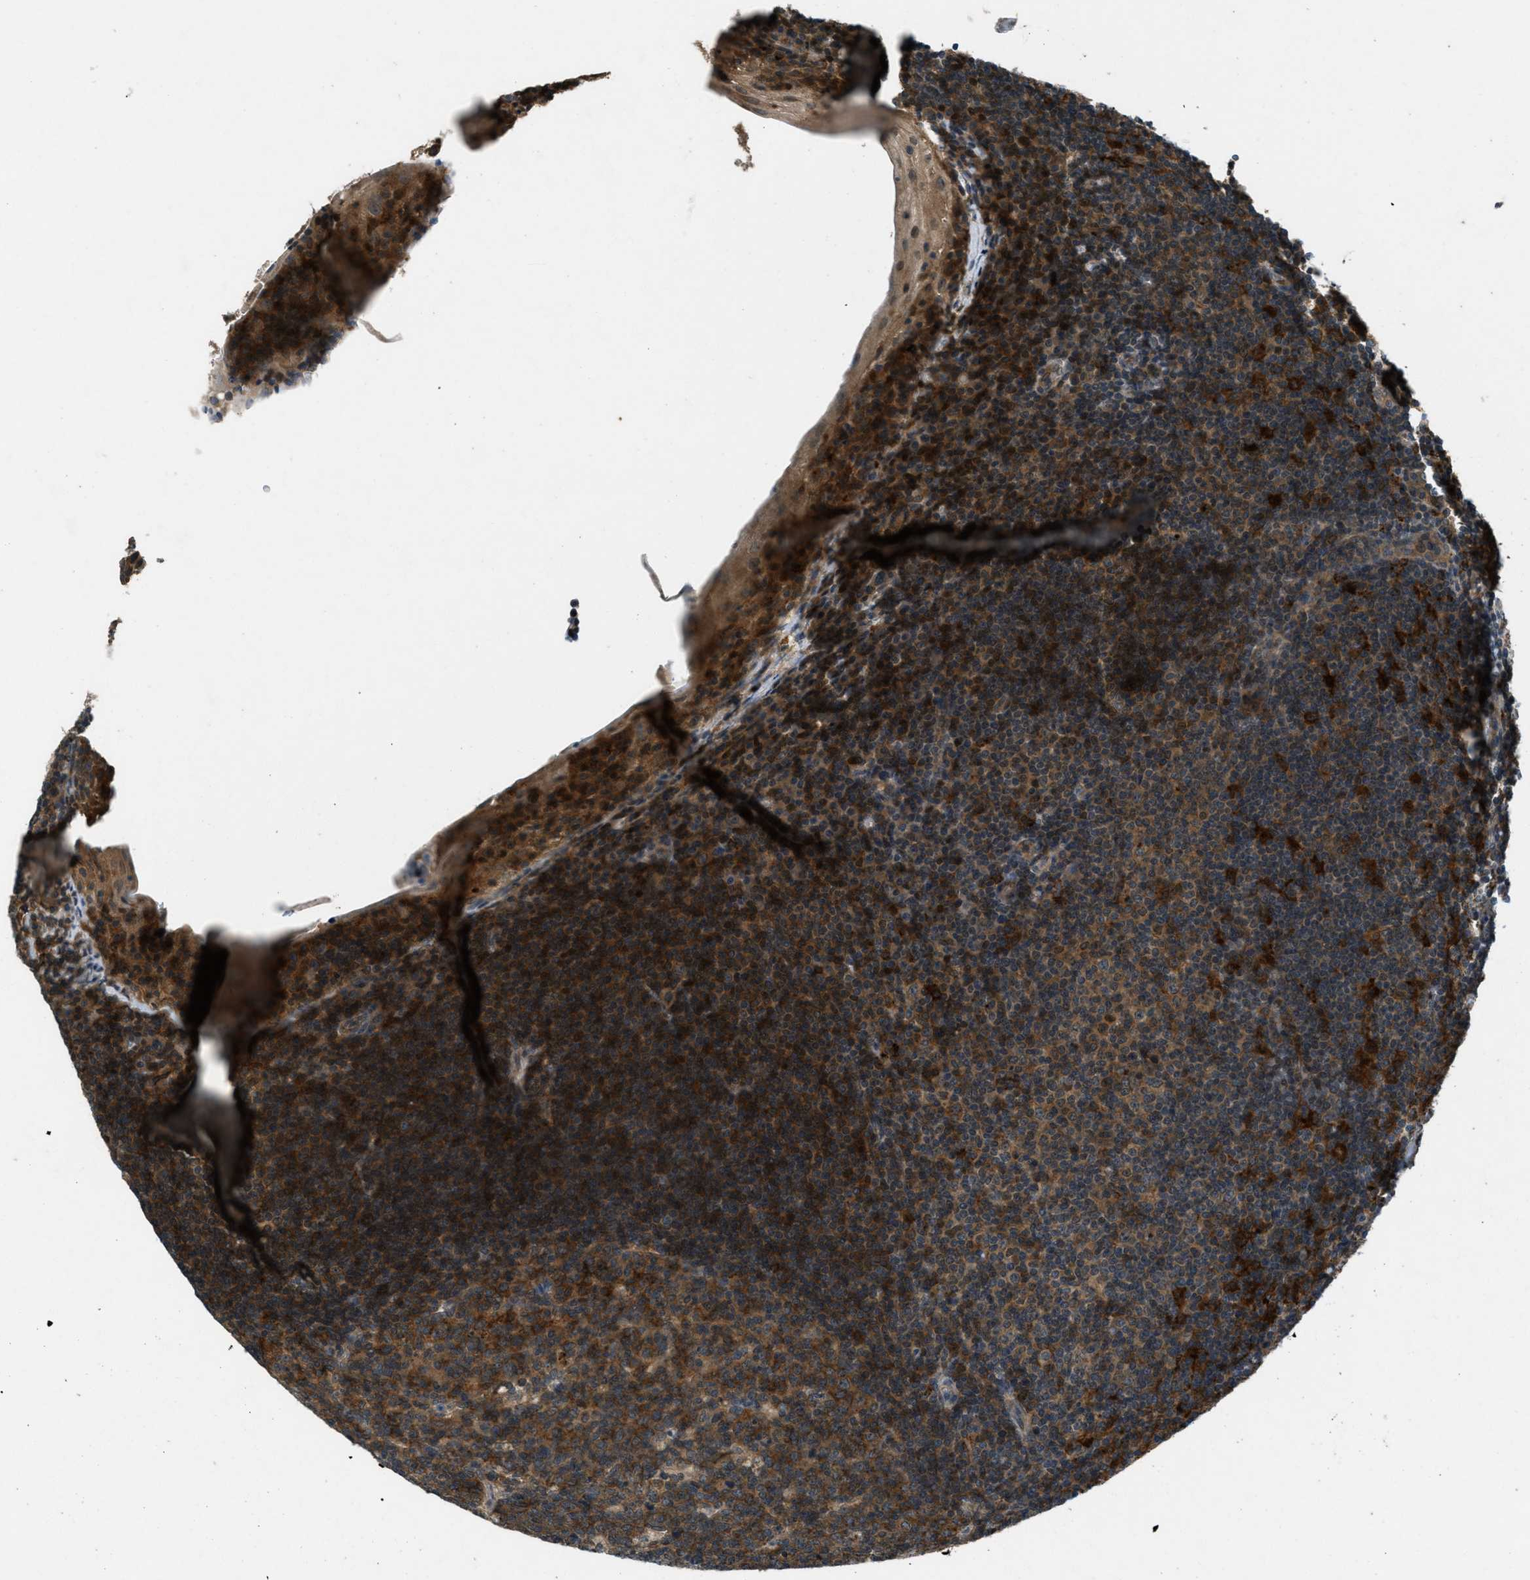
{"staining": {"intensity": "strong", "quantity": ">75%", "location": "cytoplasmic/membranous"}, "tissue": "tonsil", "cell_type": "Germinal center cells", "image_type": "normal", "snomed": [{"axis": "morphology", "description": "Normal tissue, NOS"}, {"axis": "topography", "description": "Tonsil"}], "caption": "A high amount of strong cytoplasmic/membranous staining is identified in approximately >75% of germinal center cells in normal tonsil. (brown staining indicates protein expression, while blue staining denotes nuclei).", "gene": "EPSTI1", "patient": {"sex": "male", "age": 37}}